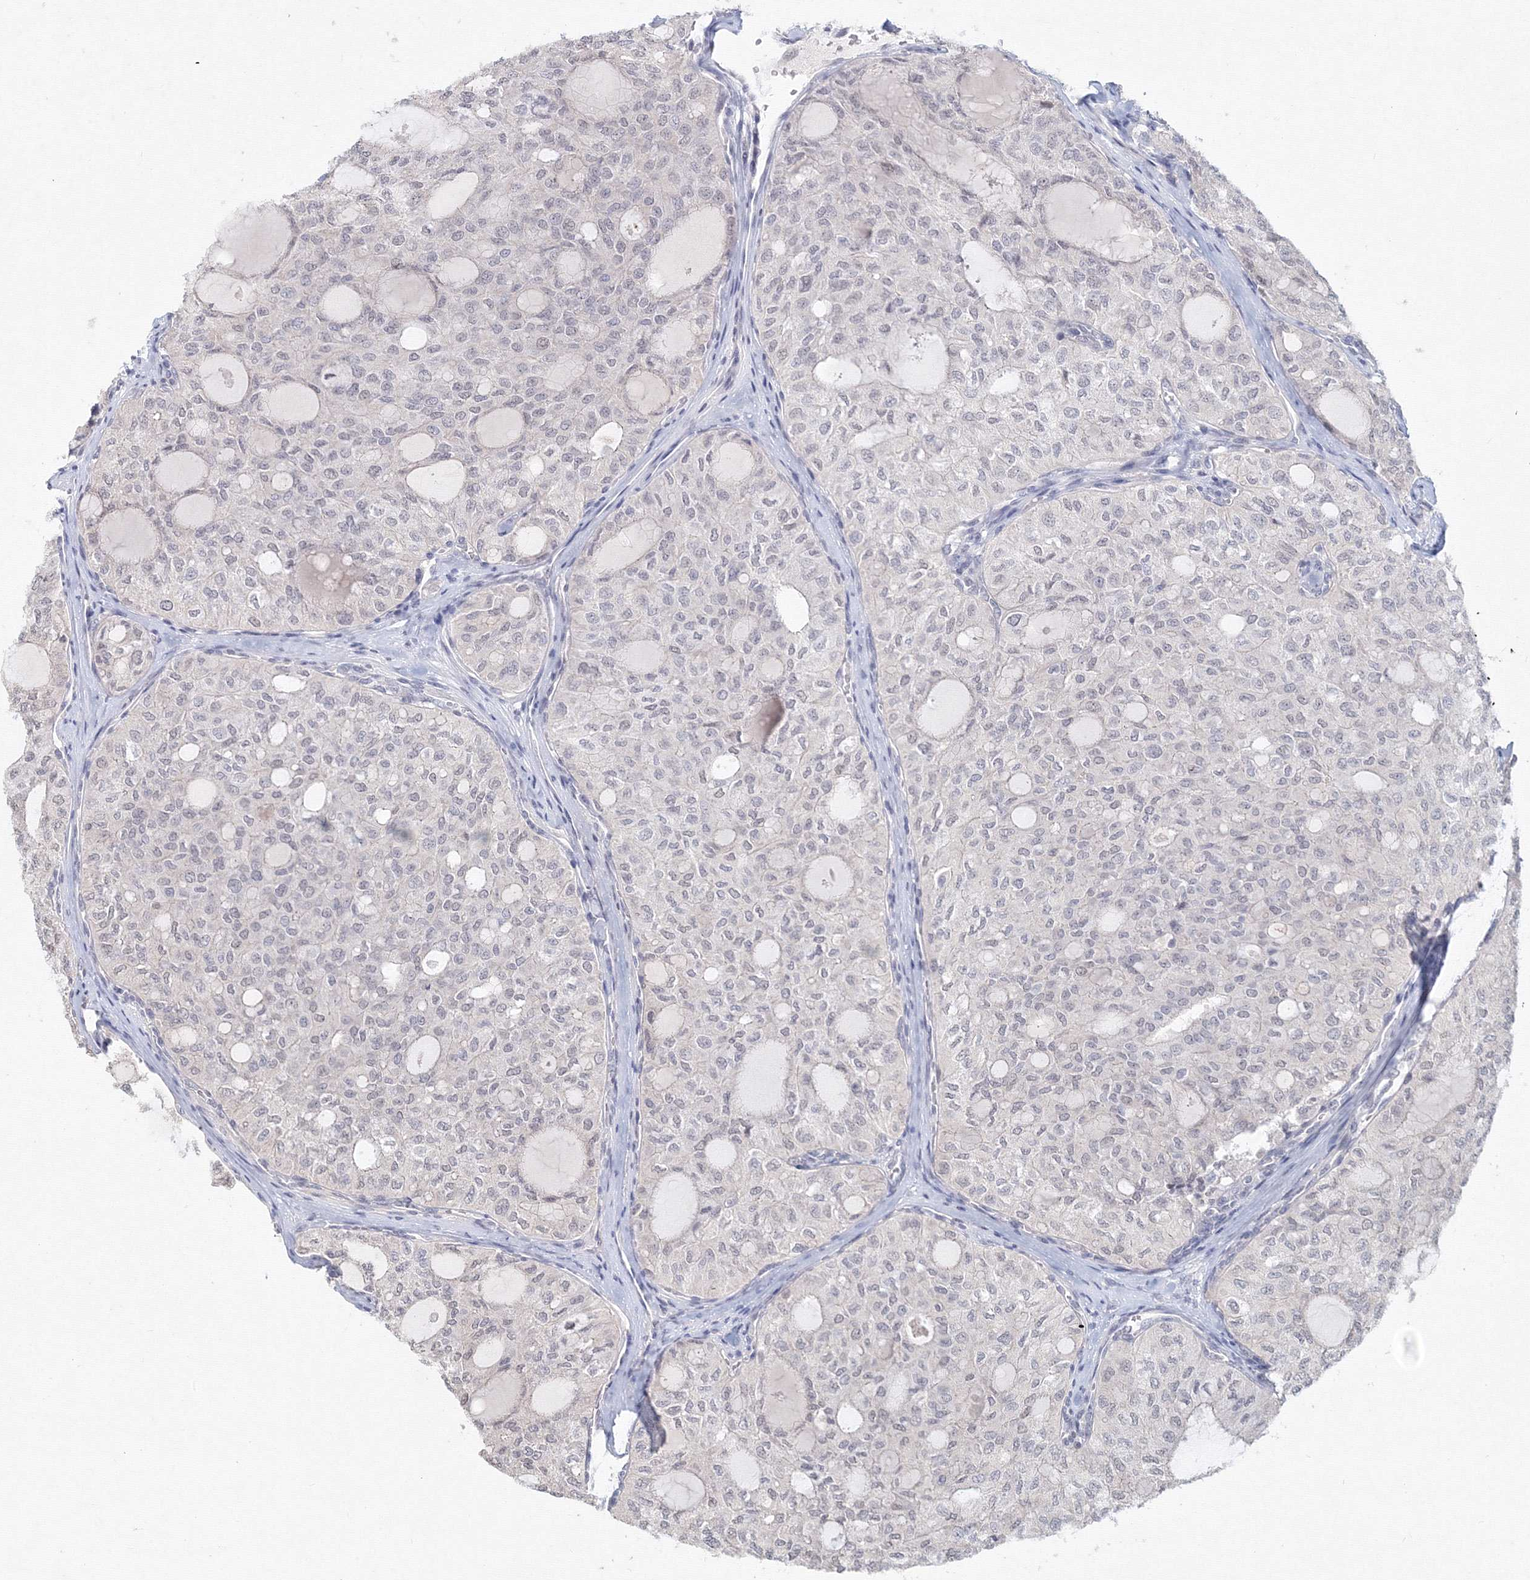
{"staining": {"intensity": "negative", "quantity": "none", "location": "none"}, "tissue": "thyroid cancer", "cell_type": "Tumor cells", "image_type": "cancer", "snomed": [{"axis": "morphology", "description": "Follicular adenoma carcinoma, NOS"}, {"axis": "topography", "description": "Thyroid gland"}], "caption": "DAB (3,3'-diaminobenzidine) immunohistochemical staining of thyroid cancer demonstrates no significant staining in tumor cells. (Brightfield microscopy of DAB (3,3'-diaminobenzidine) immunohistochemistry at high magnification).", "gene": "SLC7A7", "patient": {"sex": "male", "age": 75}}